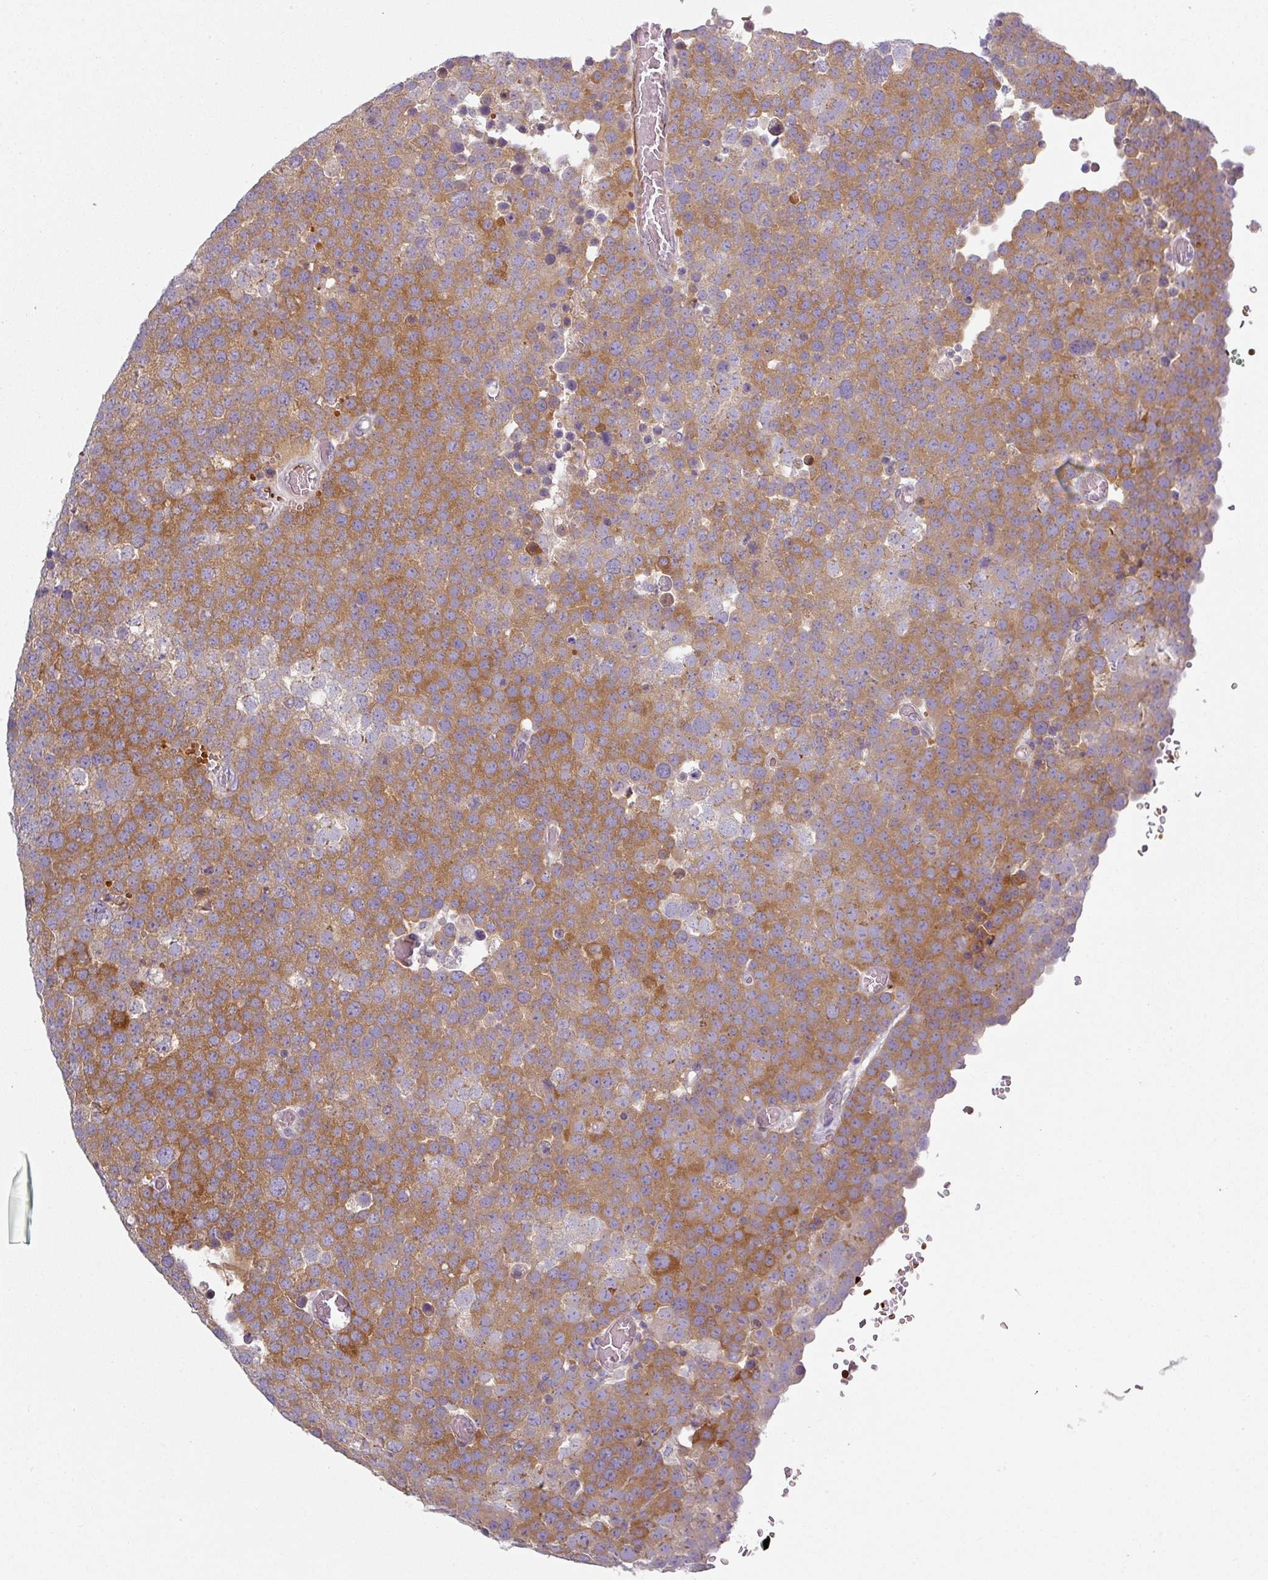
{"staining": {"intensity": "moderate", "quantity": ">75%", "location": "cytoplasmic/membranous"}, "tissue": "testis cancer", "cell_type": "Tumor cells", "image_type": "cancer", "snomed": [{"axis": "morphology", "description": "Normal tissue, NOS"}, {"axis": "morphology", "description": "Seminoma, NOS"}, {"axis": "topography", "description": "Testis"}], "caption": "Immunohistochemical staining of human testis cancer demonstrates moderate cytoplasmic/membranous protein expression in about >75% of tumor cells. Using DAB (brown) and hematoxylin (blue) stains, captured at high magnification using brightfield microscopy.", "gene": "PRODH2", "patient": {"sex": "male", "age": 71}}